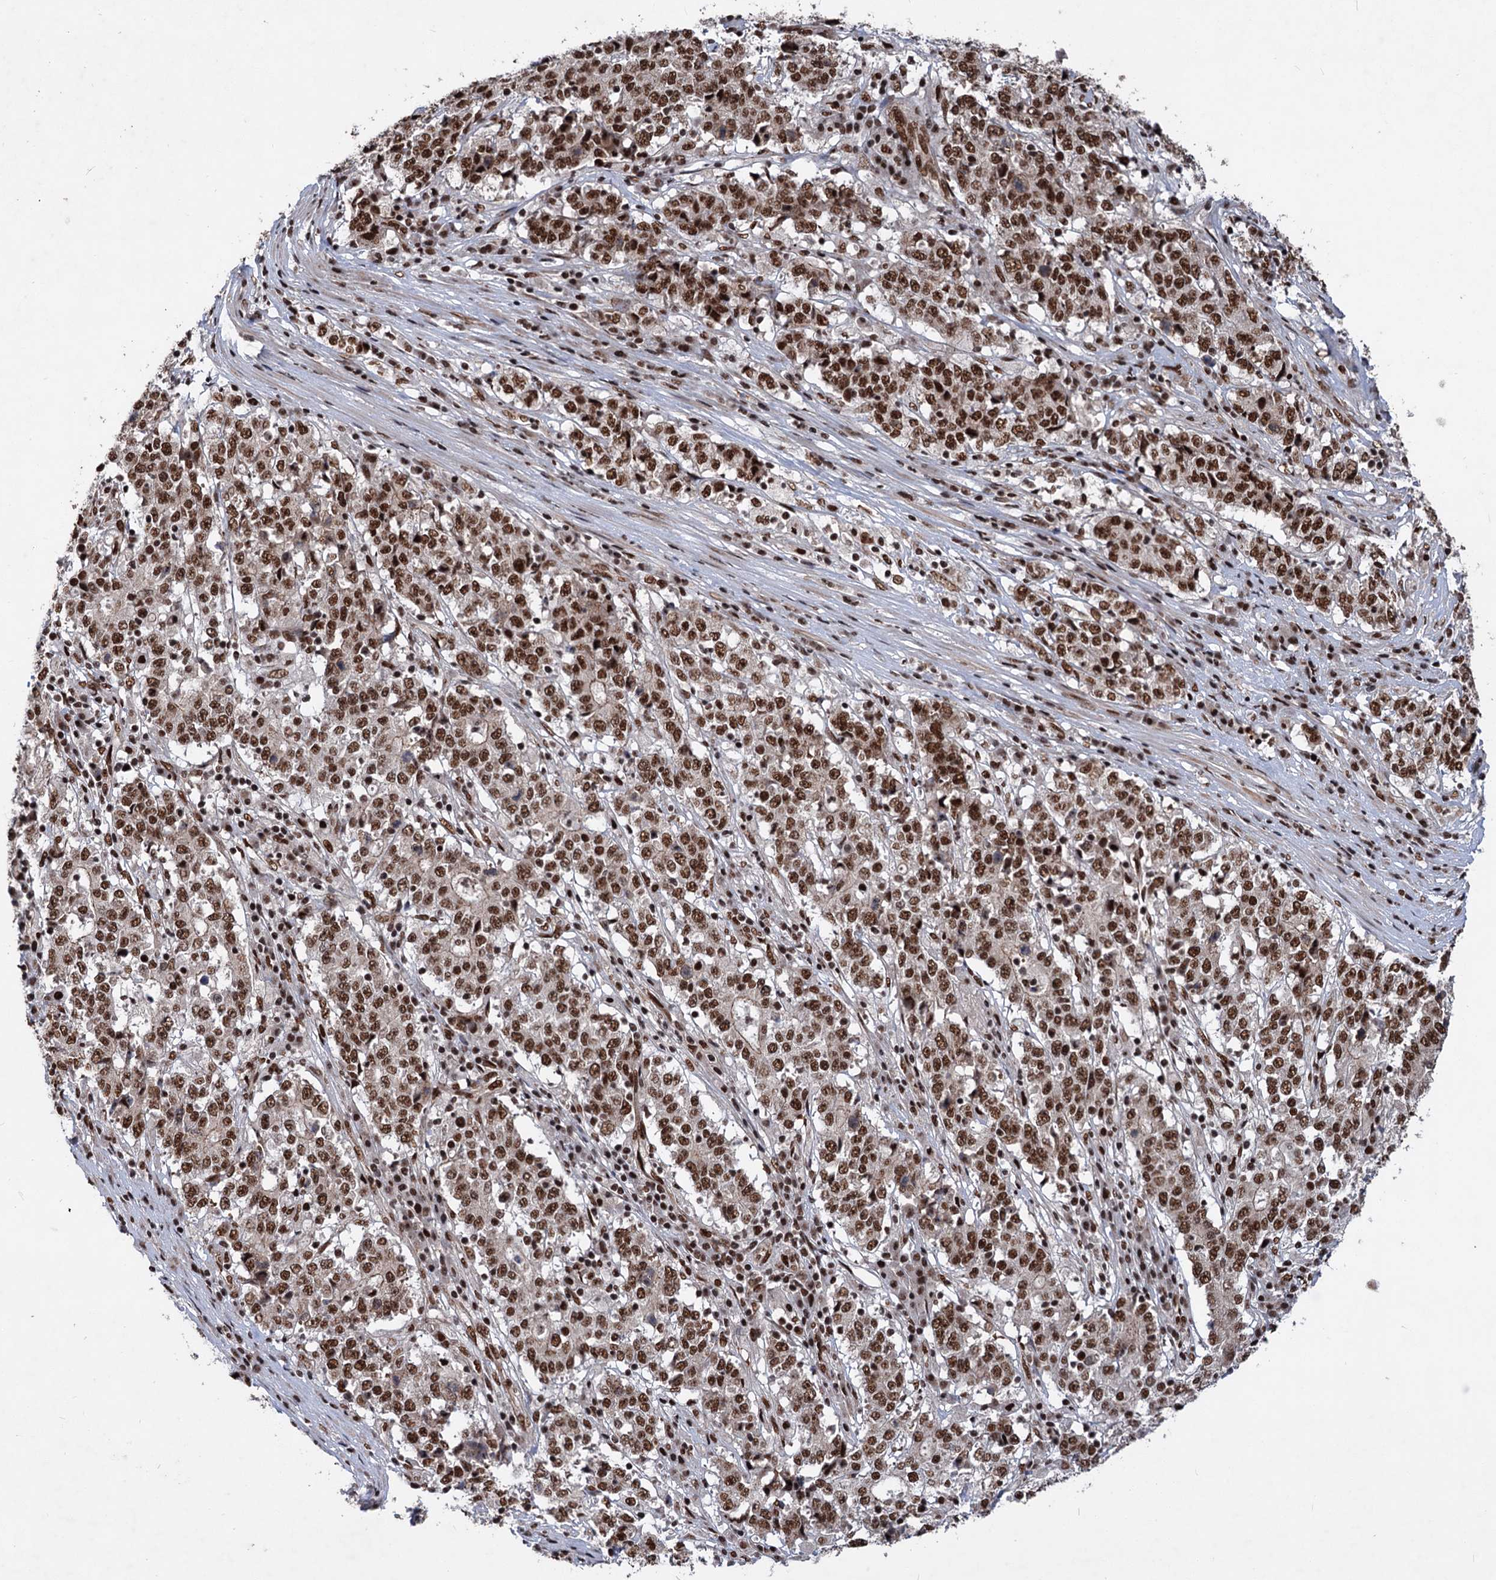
{"staining": {"intensity": "strong", "quantity": ">75%", "location": "nuclear"}, "tissue": "stomach cancer", "cell_type": "Tumor cells", "image_type": "cancer", "snomed": [{"axis": "morphology", "description": "Adenocarcinoma, NOS"}, {"axis": "topography", "description": "Stomach"}], "caption": "Strong nuclear protein expression is present in about >75% of tumor cells in stomach cancer (adenocarcinoma). Immunohistochemistry (ihc) stains the protein in brown and the nuclei are stained blue.", "gene": "MAML1", "patient": {"sex": "male", "age": 59}}